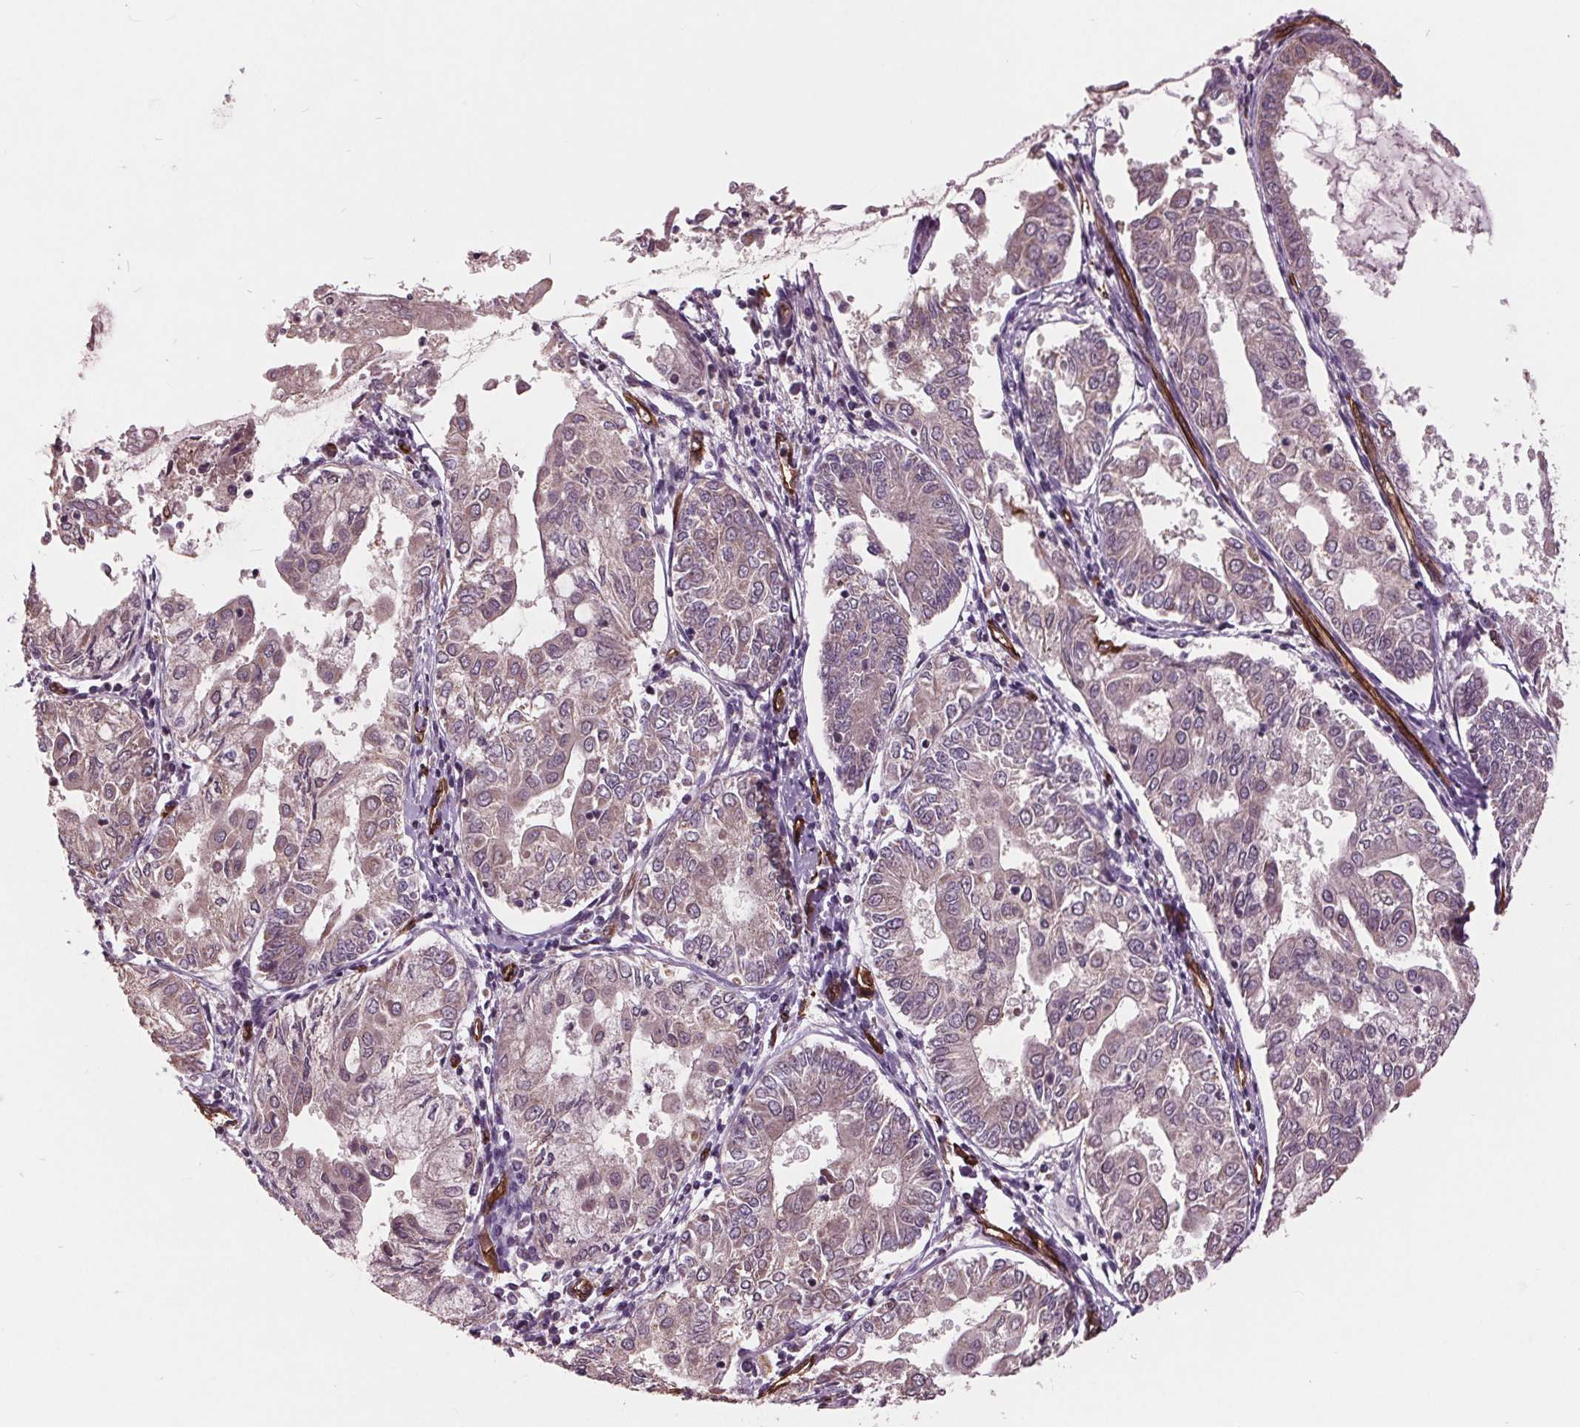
{"staining": {"intensity": "weak", "quantity": ">75%", "location": "cytoplasmic/membranous"}, "tissue": "endometrial cancer", "cell_type": "Tumor cells", "image_type": "cancer", "snomed": [{"axis": "morphology", "description": "Adenocarcinoma, NOS"}, {"axis": "topography", "description": "Endometrium"}], "caption": "Weak cytoplasmic/membranous expression is present in about >75% of tumor cells in adenocarcinoma (endometrial).", "gene": "MAPK8", "patient": {"sex": "female", "age": 68}}